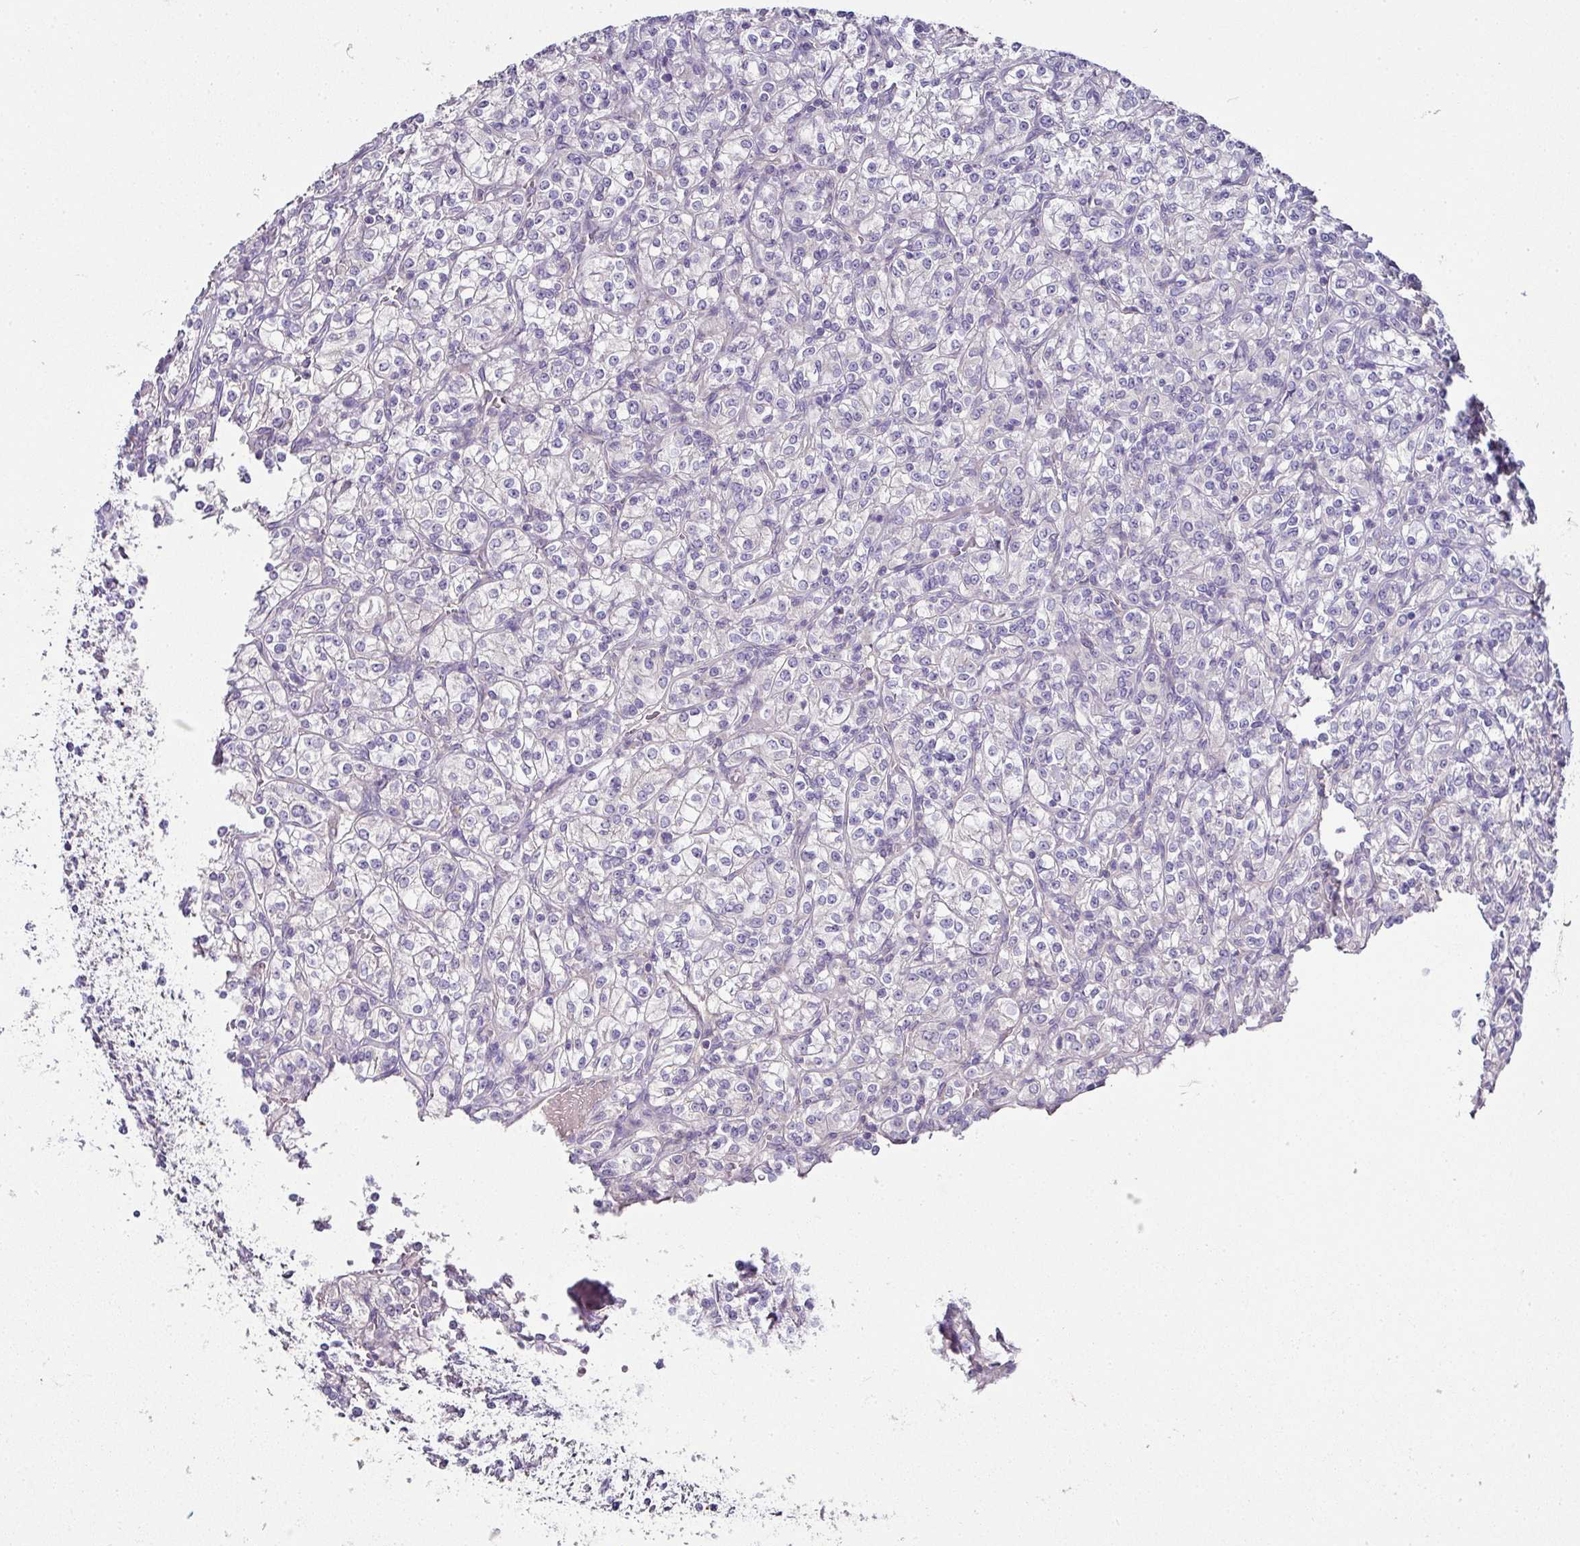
{"staining": {"intensity": "negative", "quantity": "none", "location": "none"}, "tissue": "renal cancer", "cell_type": "Tumor cells", "image_type": "cancer", "snomed": [{"axis": "morphology", "description": "Adenocarcinoma, NOS"}, {"axis": "topography", "description": "Kidney"}], "caption": "Immunohistochemistry (IHC) micrograph of neoplastic tissue: human adenocarcinoma (renal) stained with DAB (3,3'-diaminobenzidine) demonstrates no significant protein expression in tumor cells.", "gene": "SKIC2", "patient": {"sex": "male", "age": 77}}